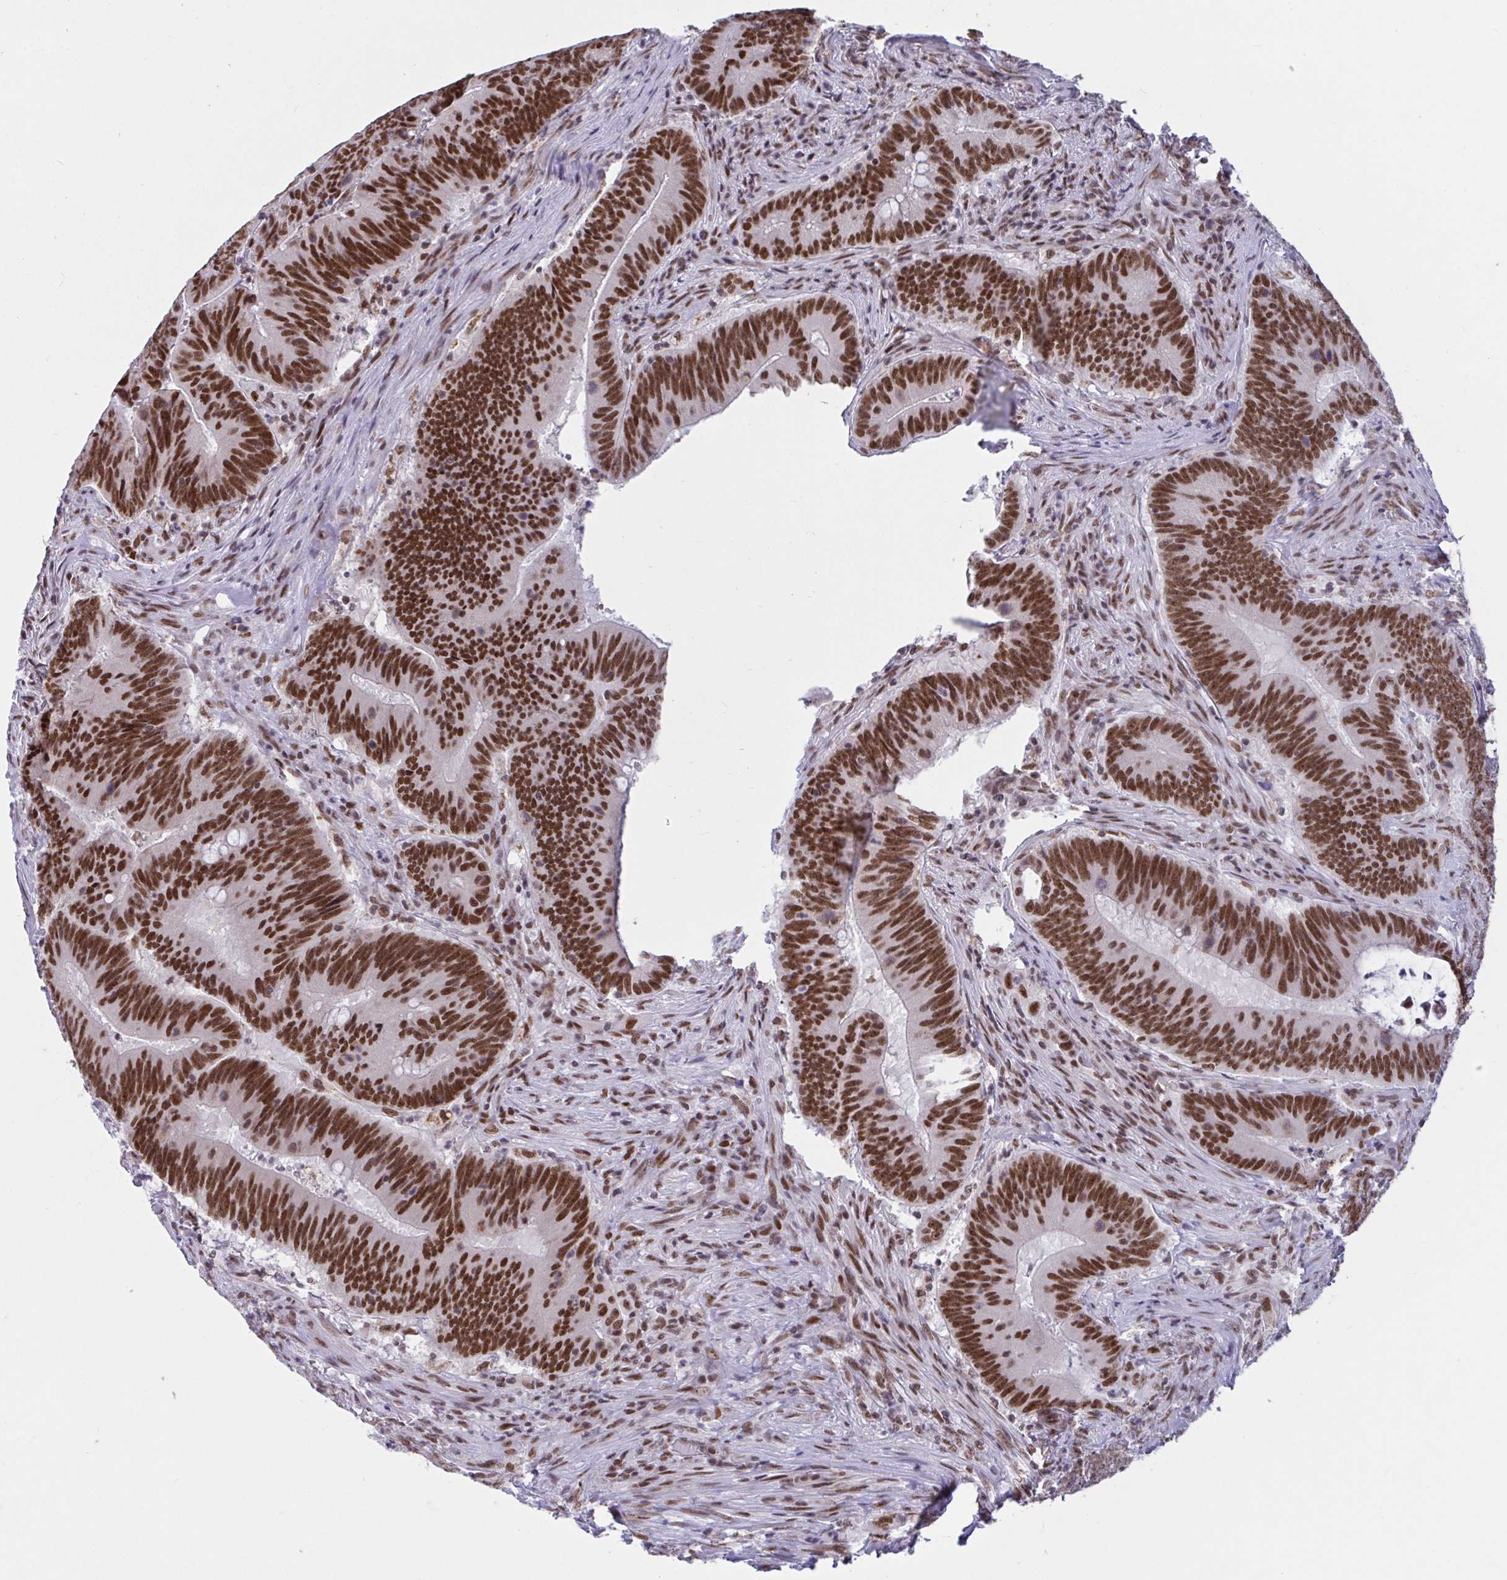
{"staining": {"intensity": "strong", "quantity": ">75%", "location": "nuclear"}, "tissue": "colorectal cancer", "cell_type": "Tumor cells", "image_type": "cancer", "snomed": [{"axis": "morphology", "description": "Adenocarcinoma, NOS"}, {"axis": "topography", "description": "Colon"}], "caption": "This image reveals IHC staining of colorectal adenocarcinoma, with high strong nuclear staining in approximately >75% of tumor cells.", "gene": "PHF10", "patient": {"sex": "female", "age": 87}}